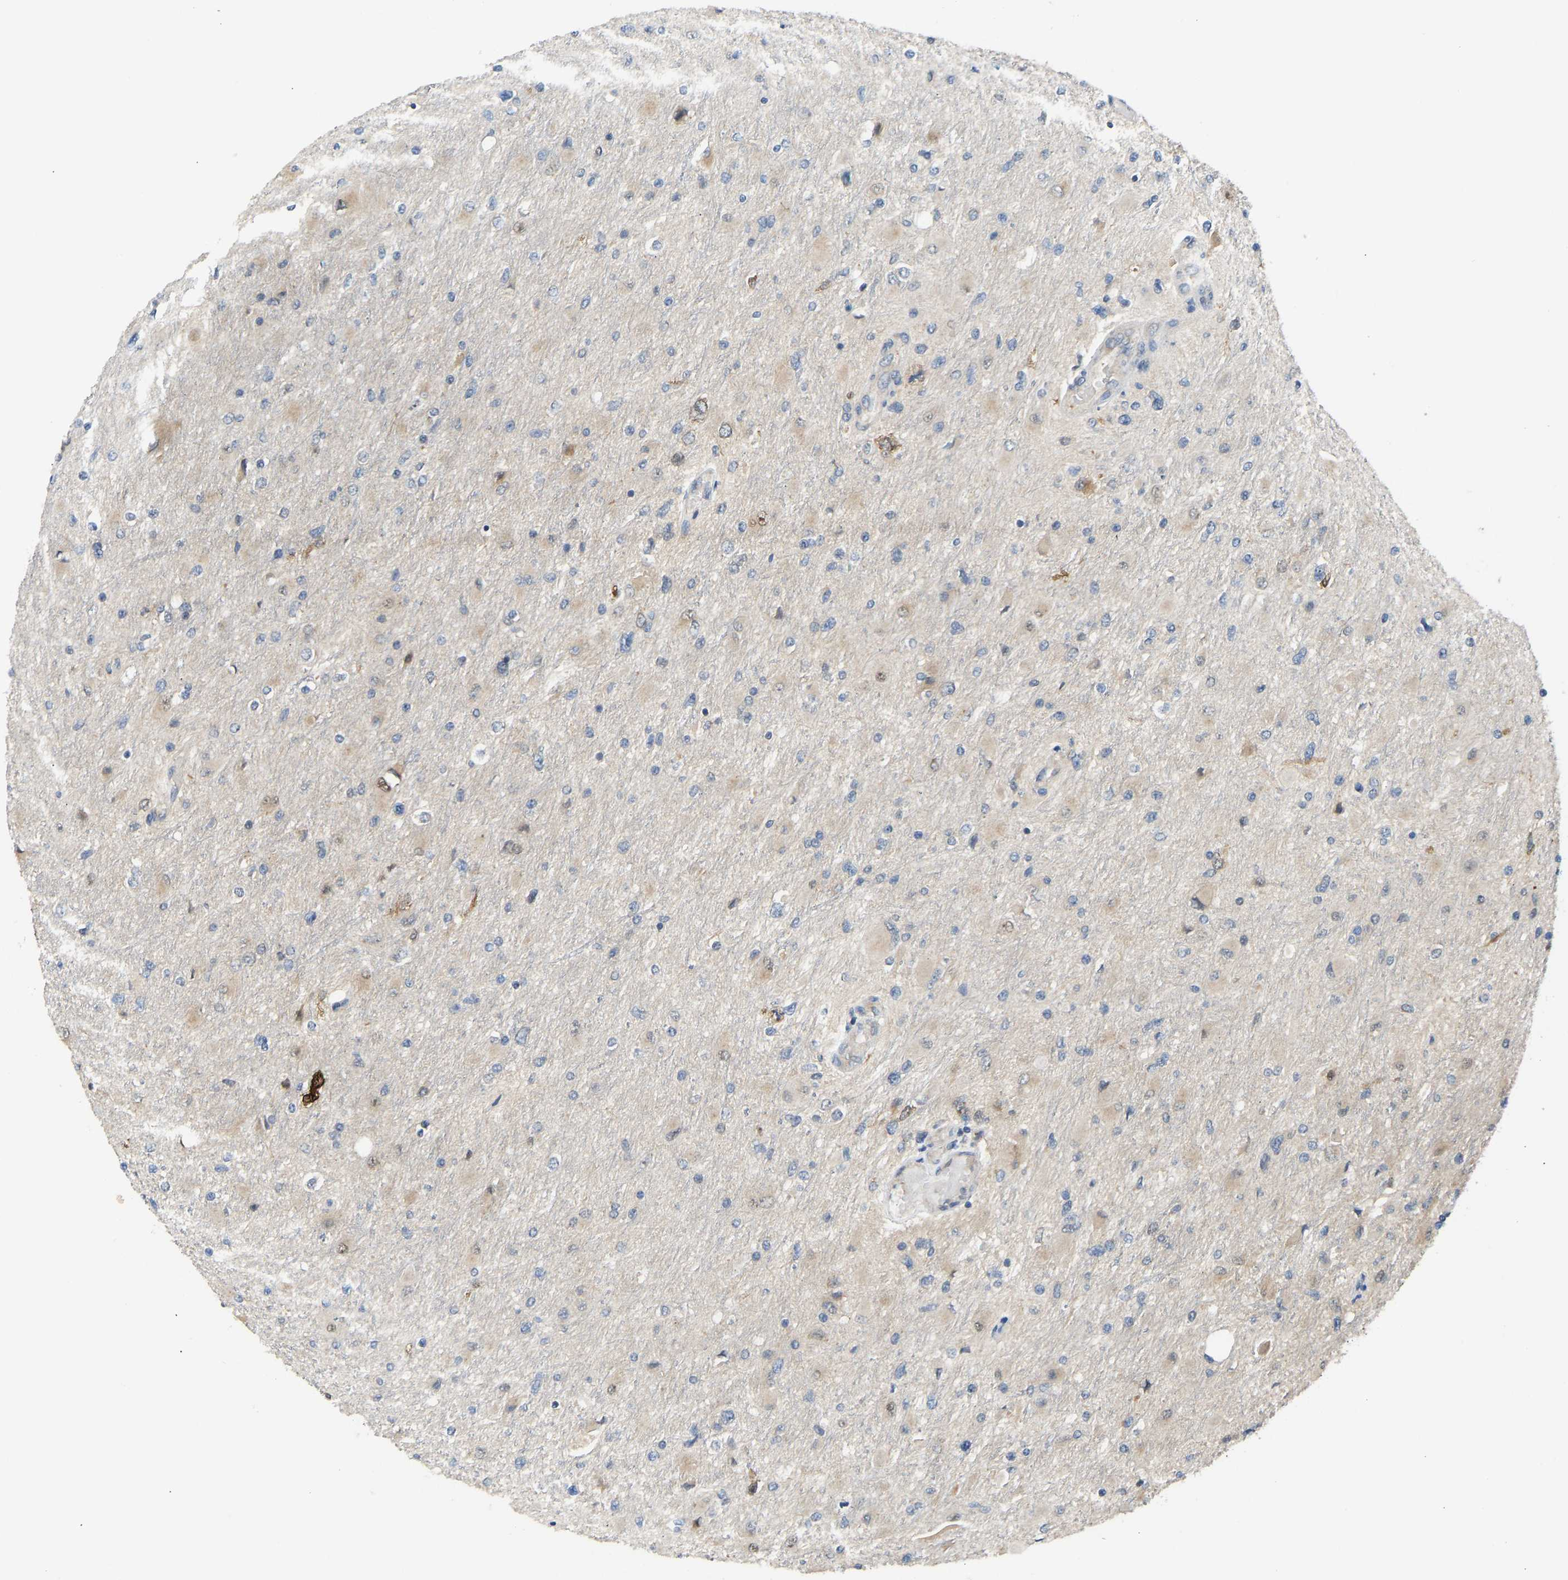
{"staining": {"intensity": "negative", "quantity": "none", "location": "none"}, "tissue": "glioma", "cell_type": "Tumor cells", "image_type": "cancer", "snomed": [{"axis": "morphology", "description": "Glioma, malignant, High grade"}, {"axis": "topography", "description": "Cerebral cortex"}], "caption": "Histopathology image shows no significant protein staining in tumor cells of malignant glioma (high-grade). (Stains: DAB immunohistochemistry with hematoxylin counter stain, Microscopy: brightfield microscopy at high magnification).", "gene": "ZNF251", "patient": {"sex": "female", "age": 36}}